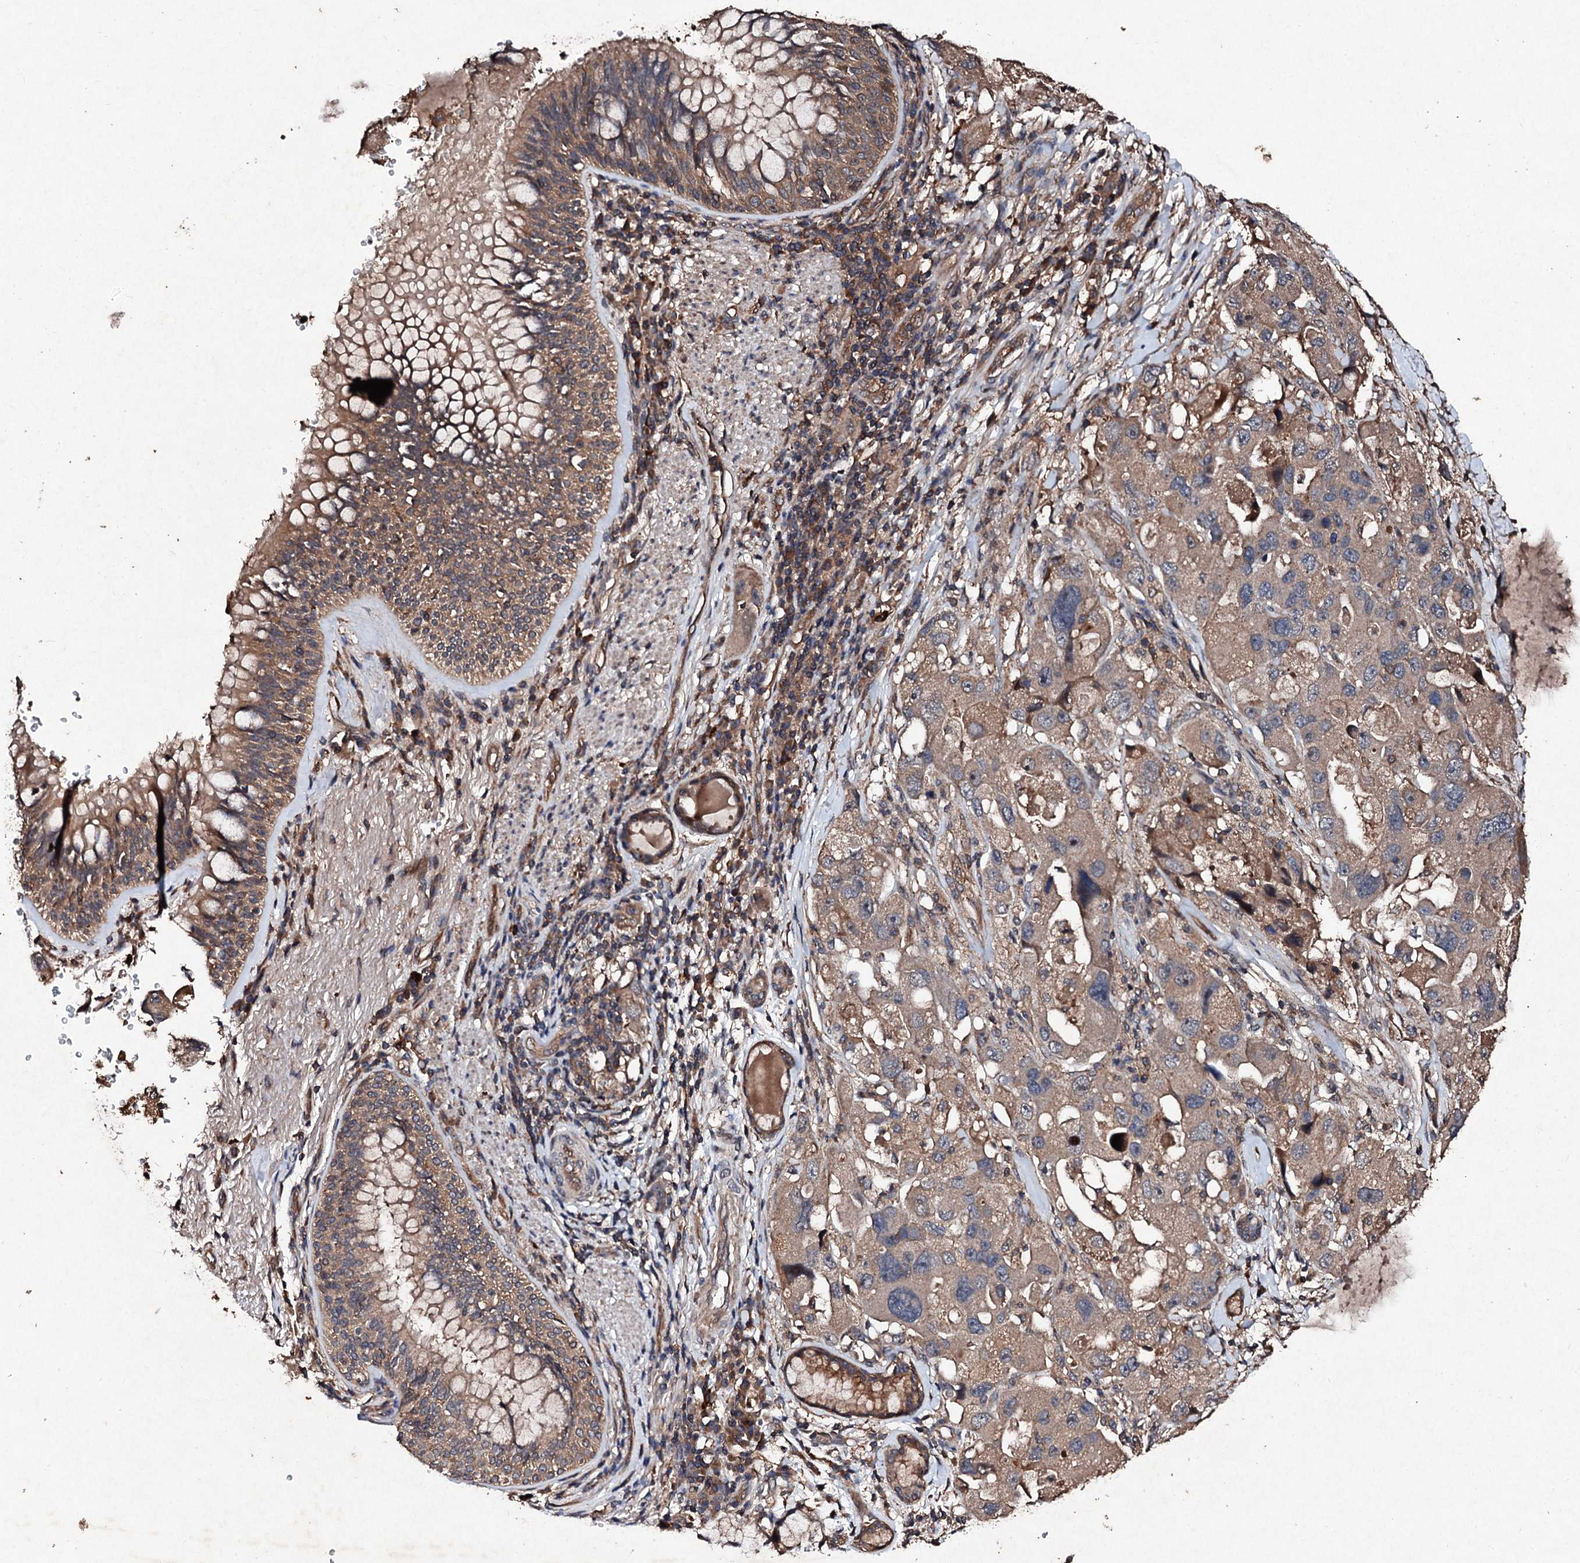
{"staining": {"intensity": "weak", "quantity": ">75%", "location": "cytoplasmic/membranous"}, "tissue": "lung cancer", "cell_type": "Tumor cells", "image_type": "cancer", "snomed": [{"axis": "morphology", "description": "Adenocarcinoma, NOS"}, {"axis": "topography", "description": "Lung"}], "caption": "Brown immunohistochemical staining in lung cancer (adenocarcinoma) shows weak cytoplasmic/membranous expression in approximately >75% of tumor cells. Using DAB (brown) and hematoxylin (blue) stains, captured at high magnification using brightfield microscopy.", "gene": "KERA", "patient": {"sex": "female", "age": 54}}